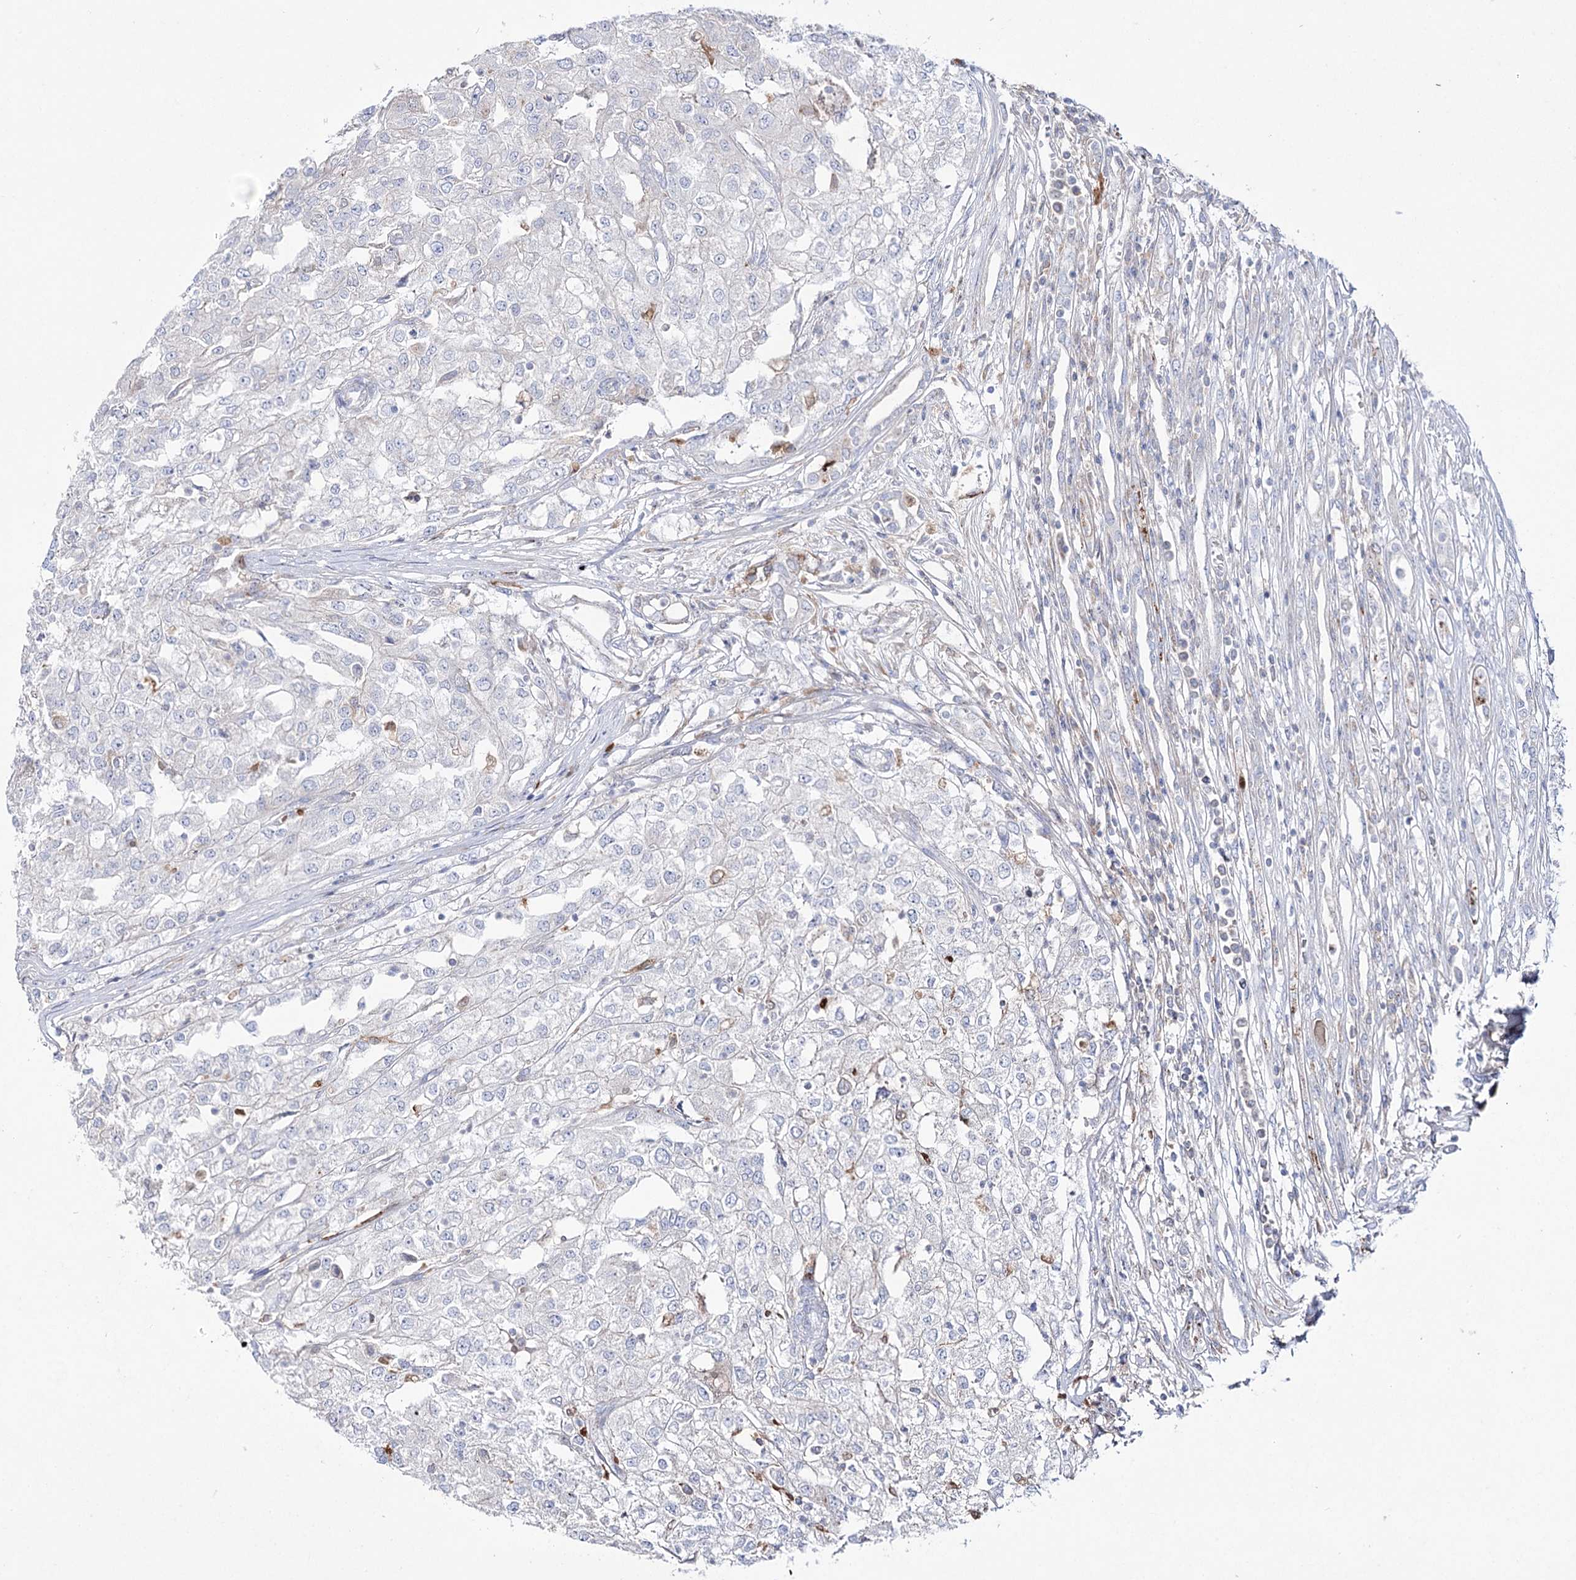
{"staining": {"intensity": "negative", "quantity": "none", "location": "none"}, "tissue": "renal cancer", "cell_type": "Tumor cells", "image_type": "cancer", "snomed": [{"axis": "morphology", "description": "Adenocarcinoma, NOS"}, {"axis": "topography", "description": "Kidney"}], "caption": "Tumor cells are negative for brown protein staining in renal cancer (adenocarcinoma). (DAB immunohistochemistry (IHC) with hematoxylin counter stain).", "gene": "NAGLU", "patient": {"sex": "female", "age": 54}}